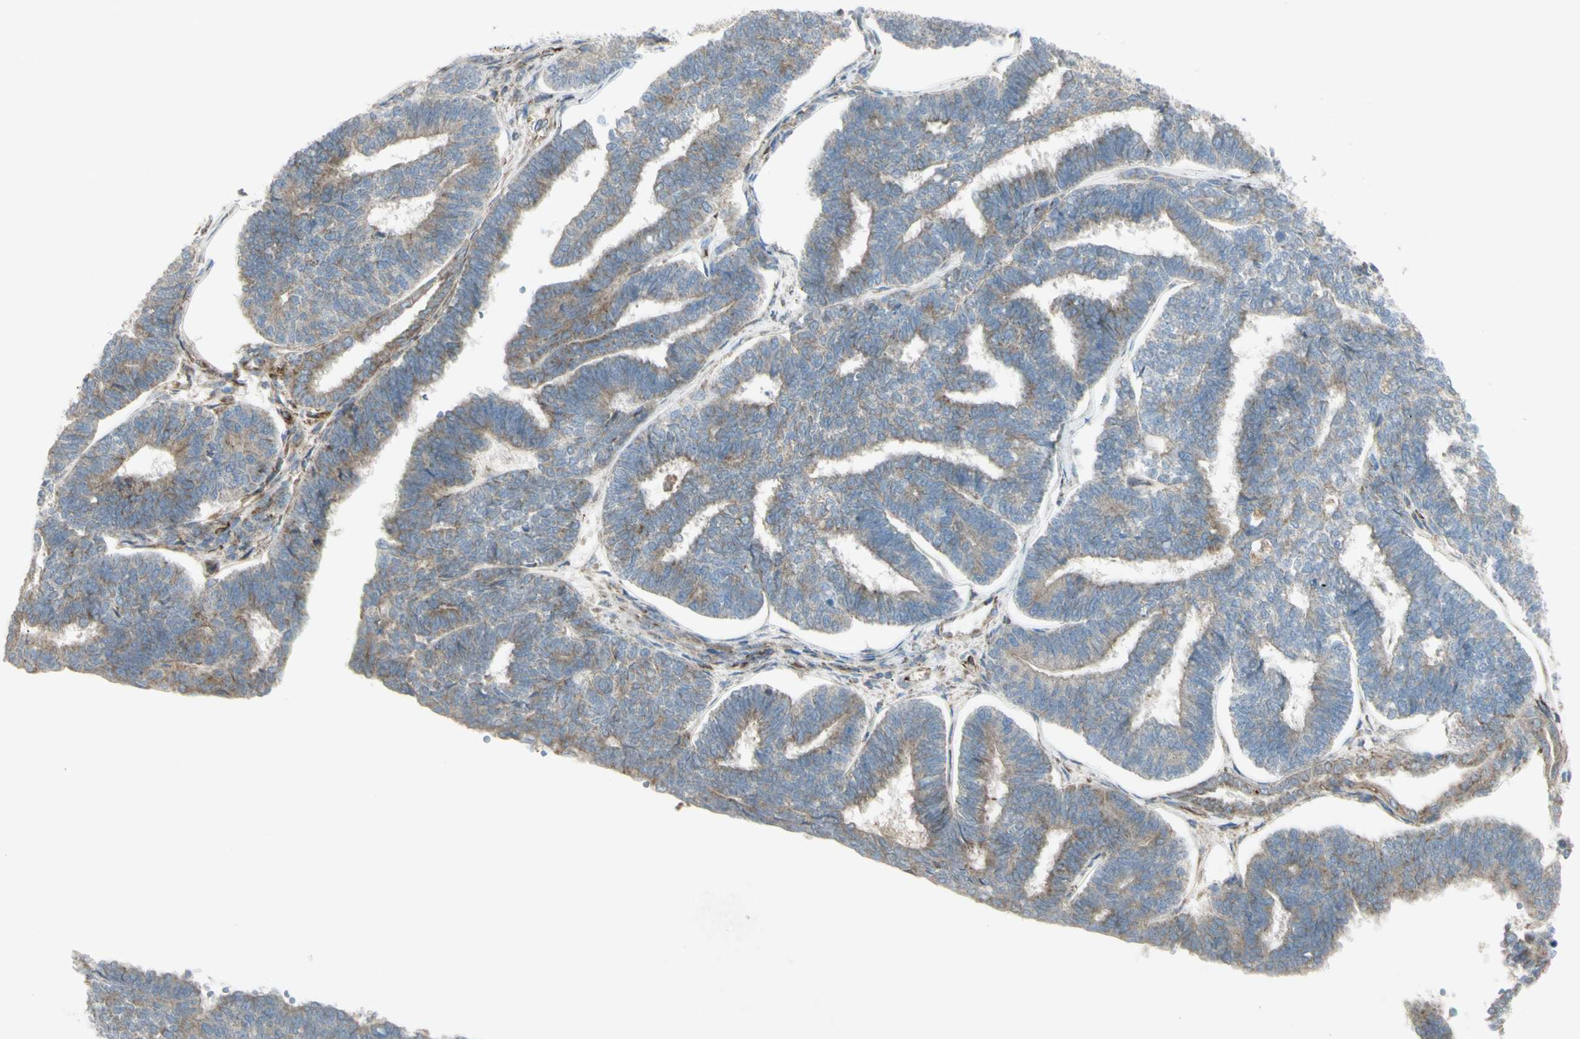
{"staining": {"intensity": "moderate", "quantity": "25%-75%", "location": "cytoplasmic/membranous"}, "tissue": "endometrial cancer", "cell_type": "Tumor cells", "image_type": "cancer", "snomed": [{"axis": "morphology", "description": "Adenocarcinoma, NOS"}, {"axis": "topography", "description": "Endometrium"}], "caption": "IHC (DAB) staining of human endometrial adenocarcinoma shows moderate cytoplasmic/membranous protein expression in about 25%-75% of tumor cells.", "gene": "CYB5R1", "patient": {"sex": "female", "age": 70}}